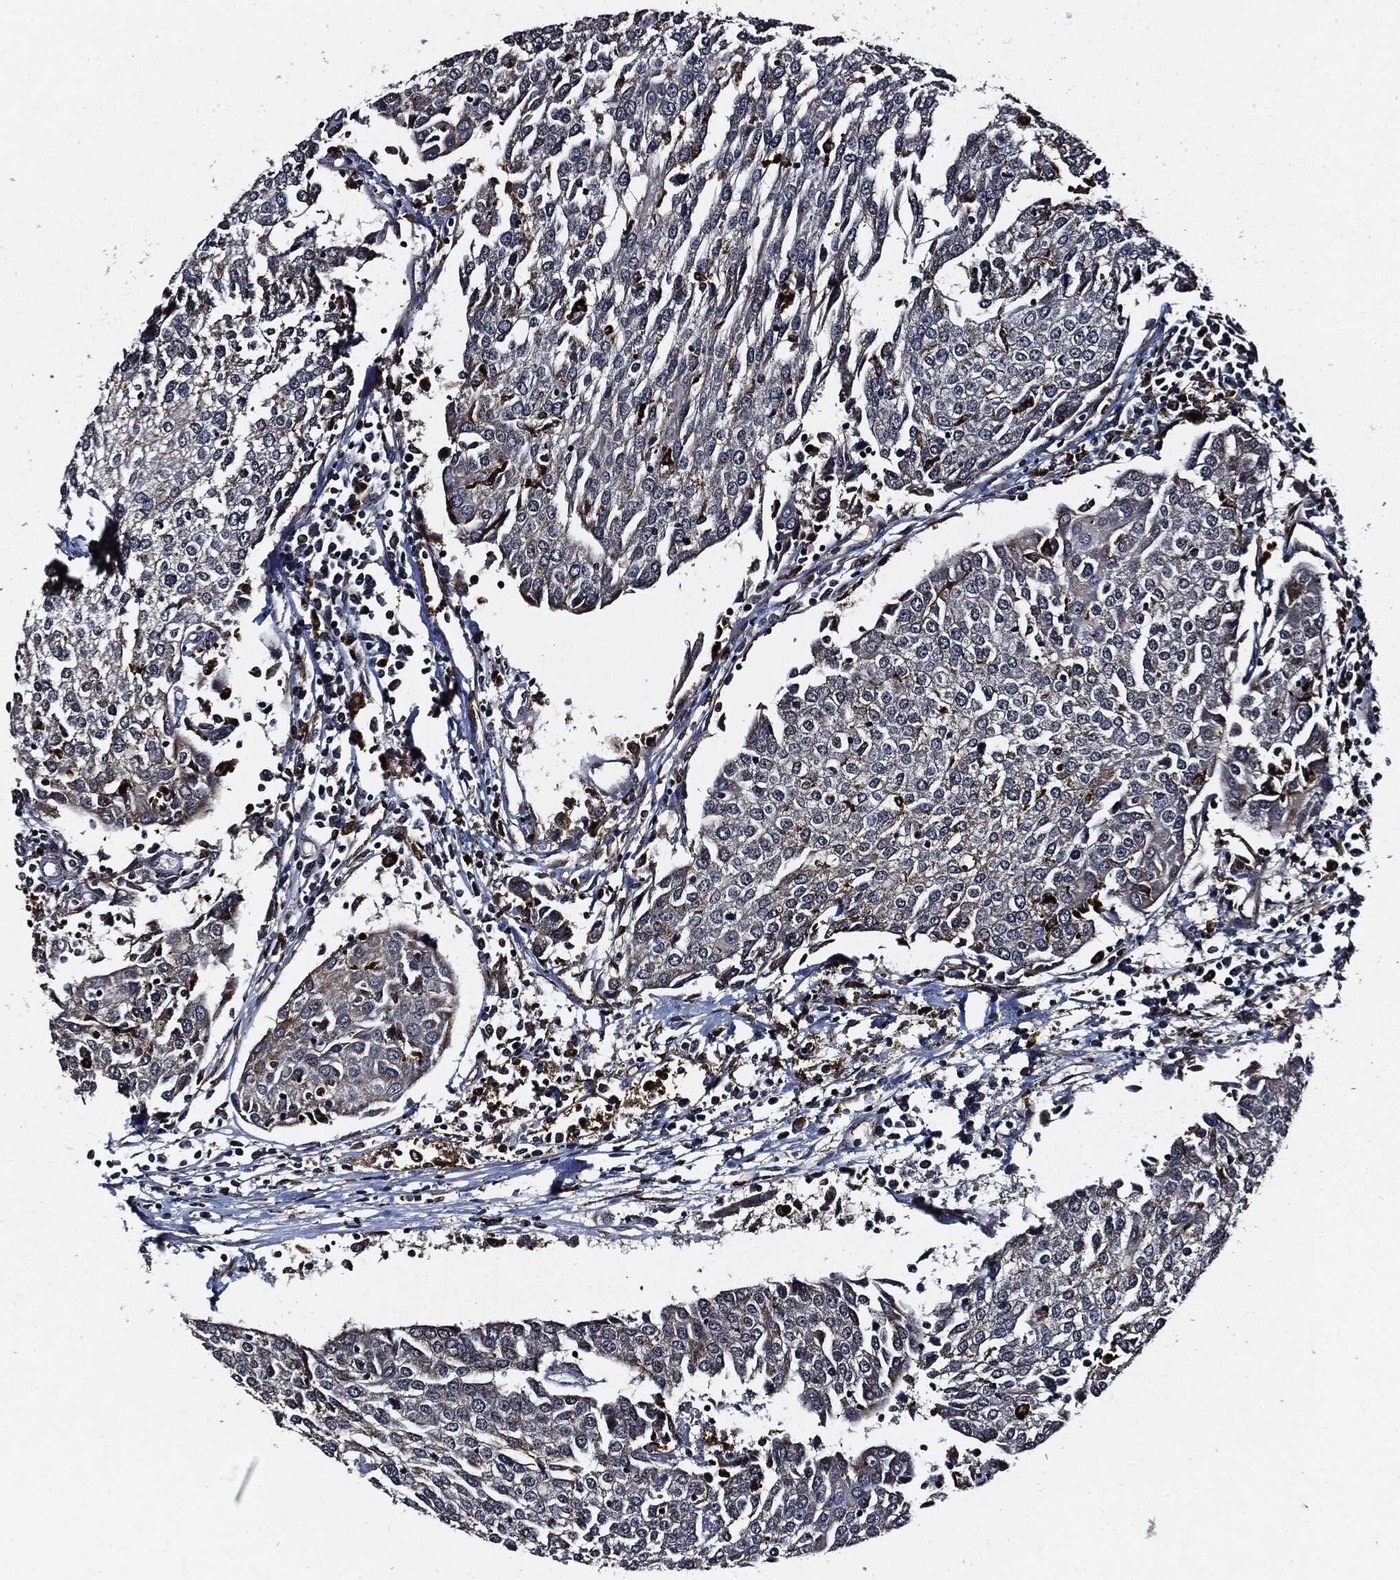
{"staining": {"intensity": "negative", "quantity": "none", "location": "none"}, "tissue": "urothelial cancer", "cell_type": "Tumor cells", "image_type": "cancer", "snomed": [{"axis": "morphology", "description": "Urothelial carcinoma, High grade"}, {"axis": "topography", "description": "Urinary bladder"}], "caption": "The immunohistochemistry (IHC) image has no significant positivity in tumor cells of urothelial cancer tissue.", "gene": "SUGT1", "patient": {"sex": "female", "age": 85}}